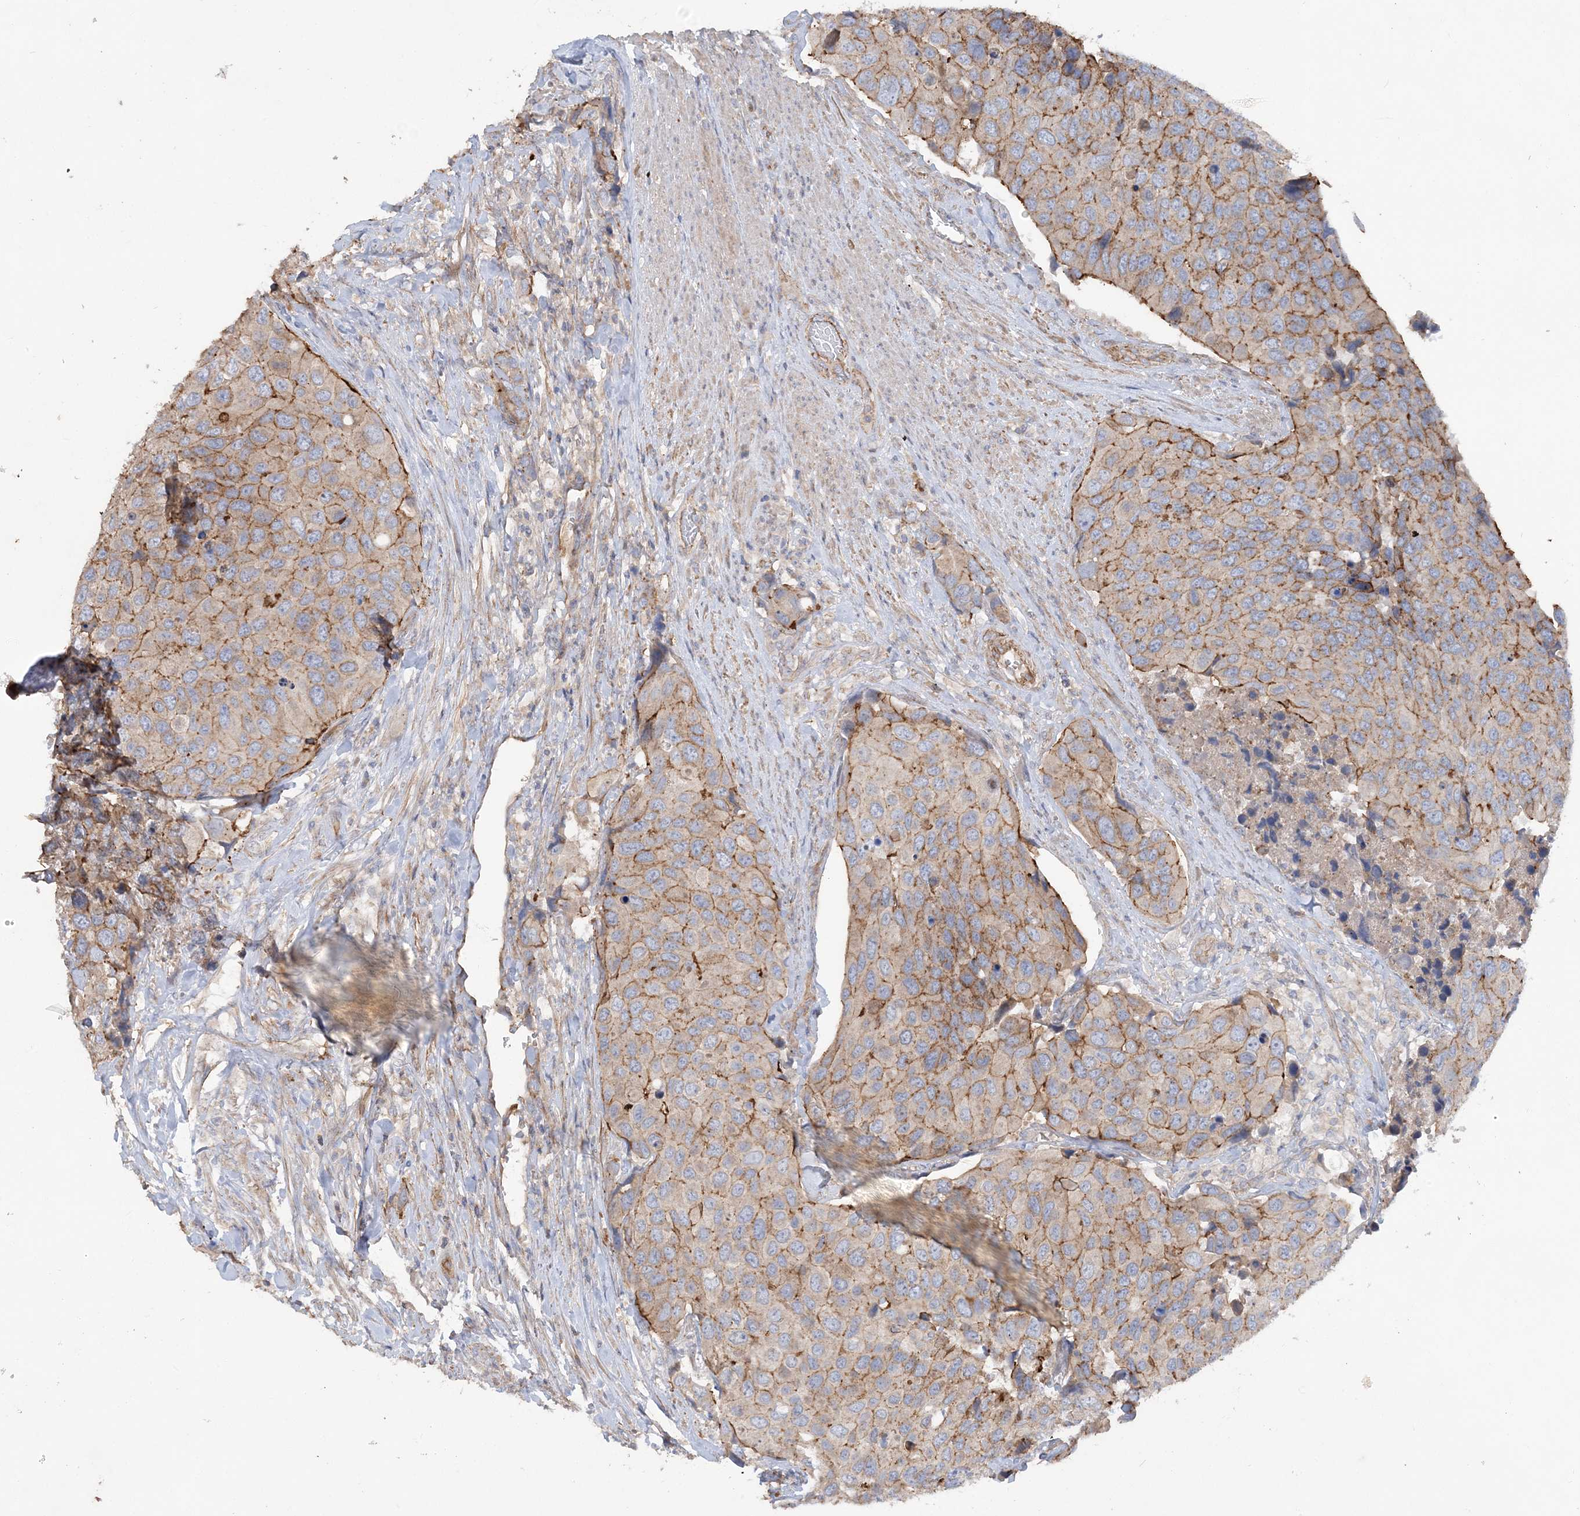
{"staining": {"intensity": "moderate", "quantity": ">75%", "location": "cytoplasmic/membranous"}, "tissue": "urothelial cancer", "cell_type": "Tumor cells", "image_type": "cancer", "snomed": [{"axis": "morphology", "description": "Urothelial carcinoma, High grade"}, {"axis": "topography", "description": "Urinary bladder"}], "caption": "Immunohistochemical staining of human urothelial carcinoma (high-grade) exhibits medium levels of moderate cytoplasmic/membranous staining in approximately >75% of tumor cells. The staining was performed using DAB to visualize the protein expression in brown, while the nuclei were stained in blue with hematoxylin (Magnification: 20x).", "gene": "PIGC", "patient": {"sex": "male", "age": 74}}